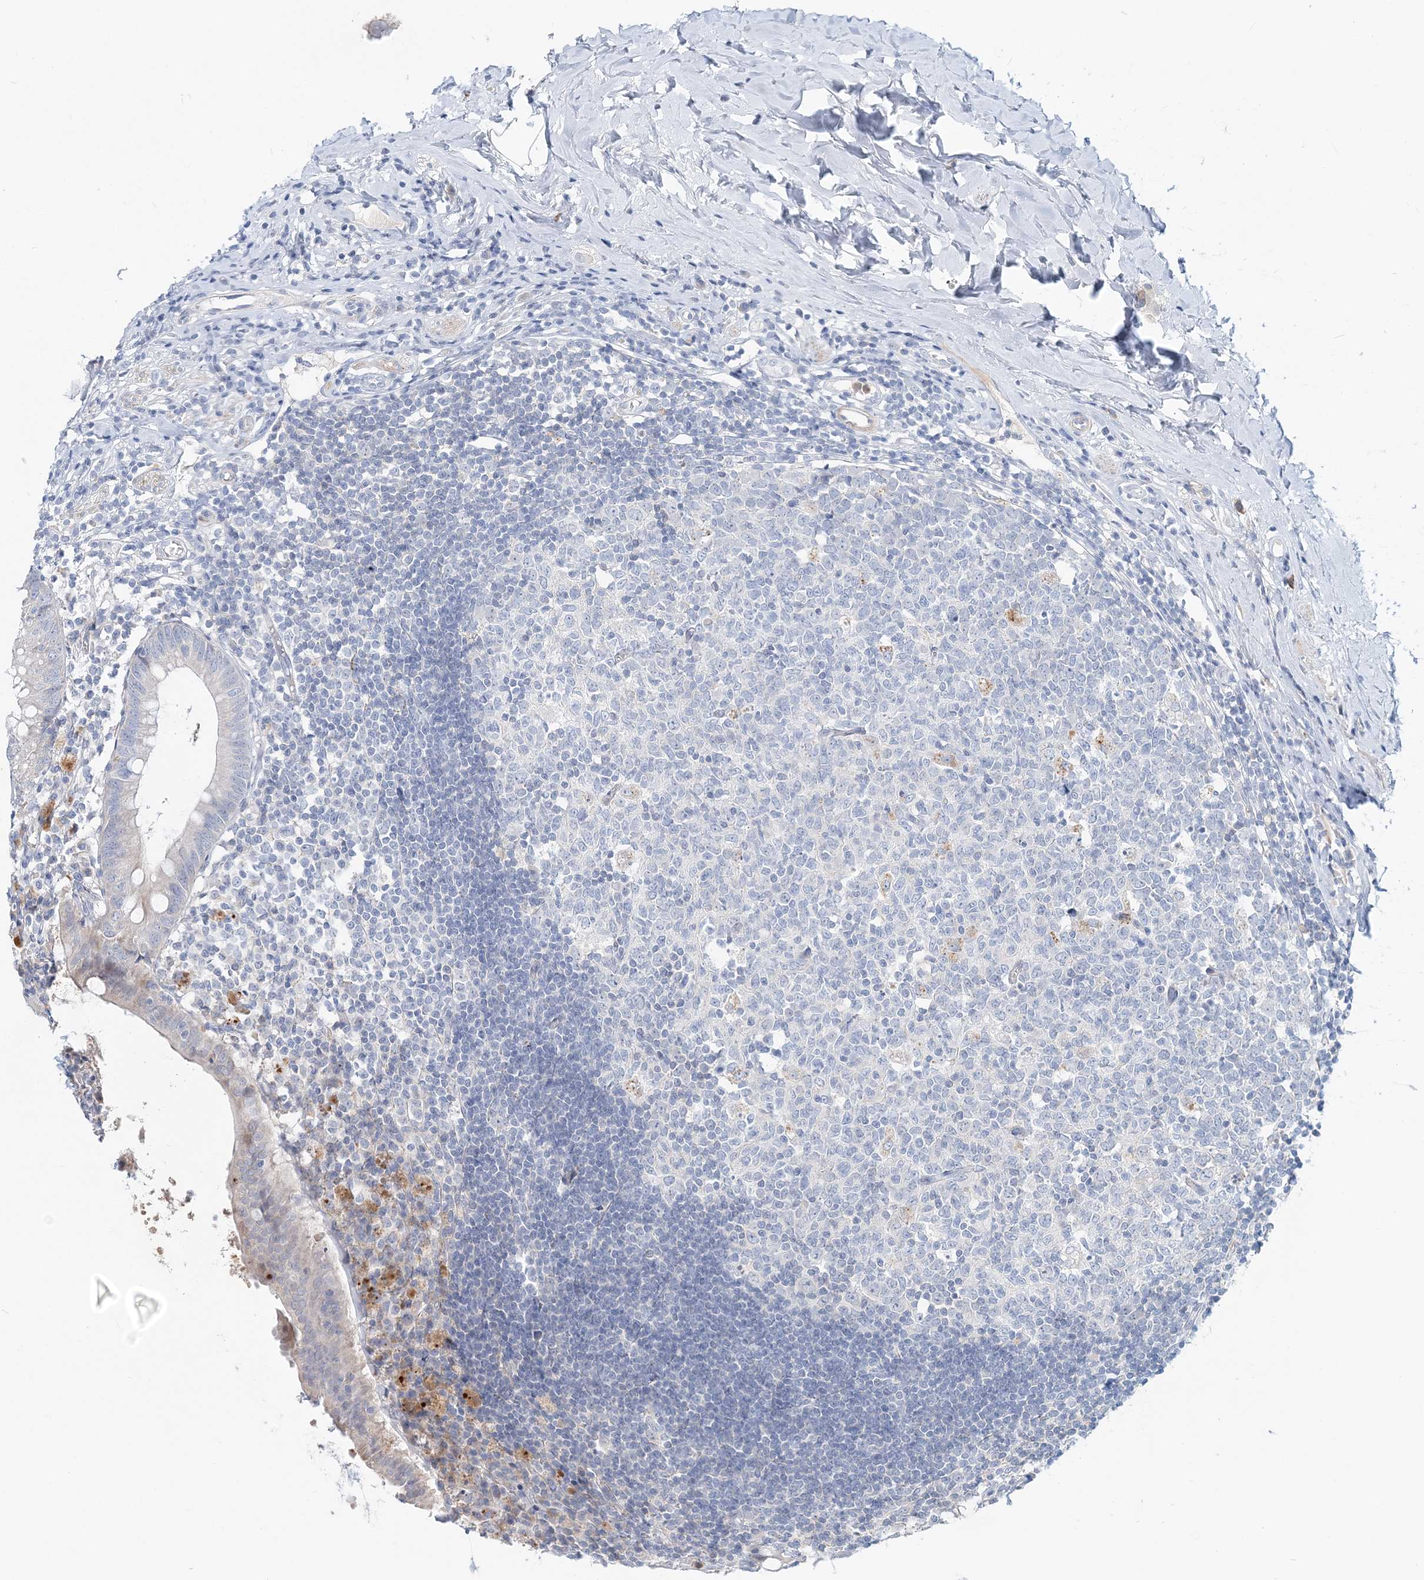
{"staining": {"intensity": "negative", "quantity": "none", "location": "none"}, "tissue": "appendix", "cell_type": "Glandular cells", "image_type": "normal", "snomed": [{"axis": "morphology", "description": "Normal tissue, NOS"}, {"axis": "topography", "description": "Appendix"}], "caption": "The image demonstrates no significant positivity in glandular cells of appendix.", "gene": "DNAH5", "patient": {"sex": "female", "age": 54}}